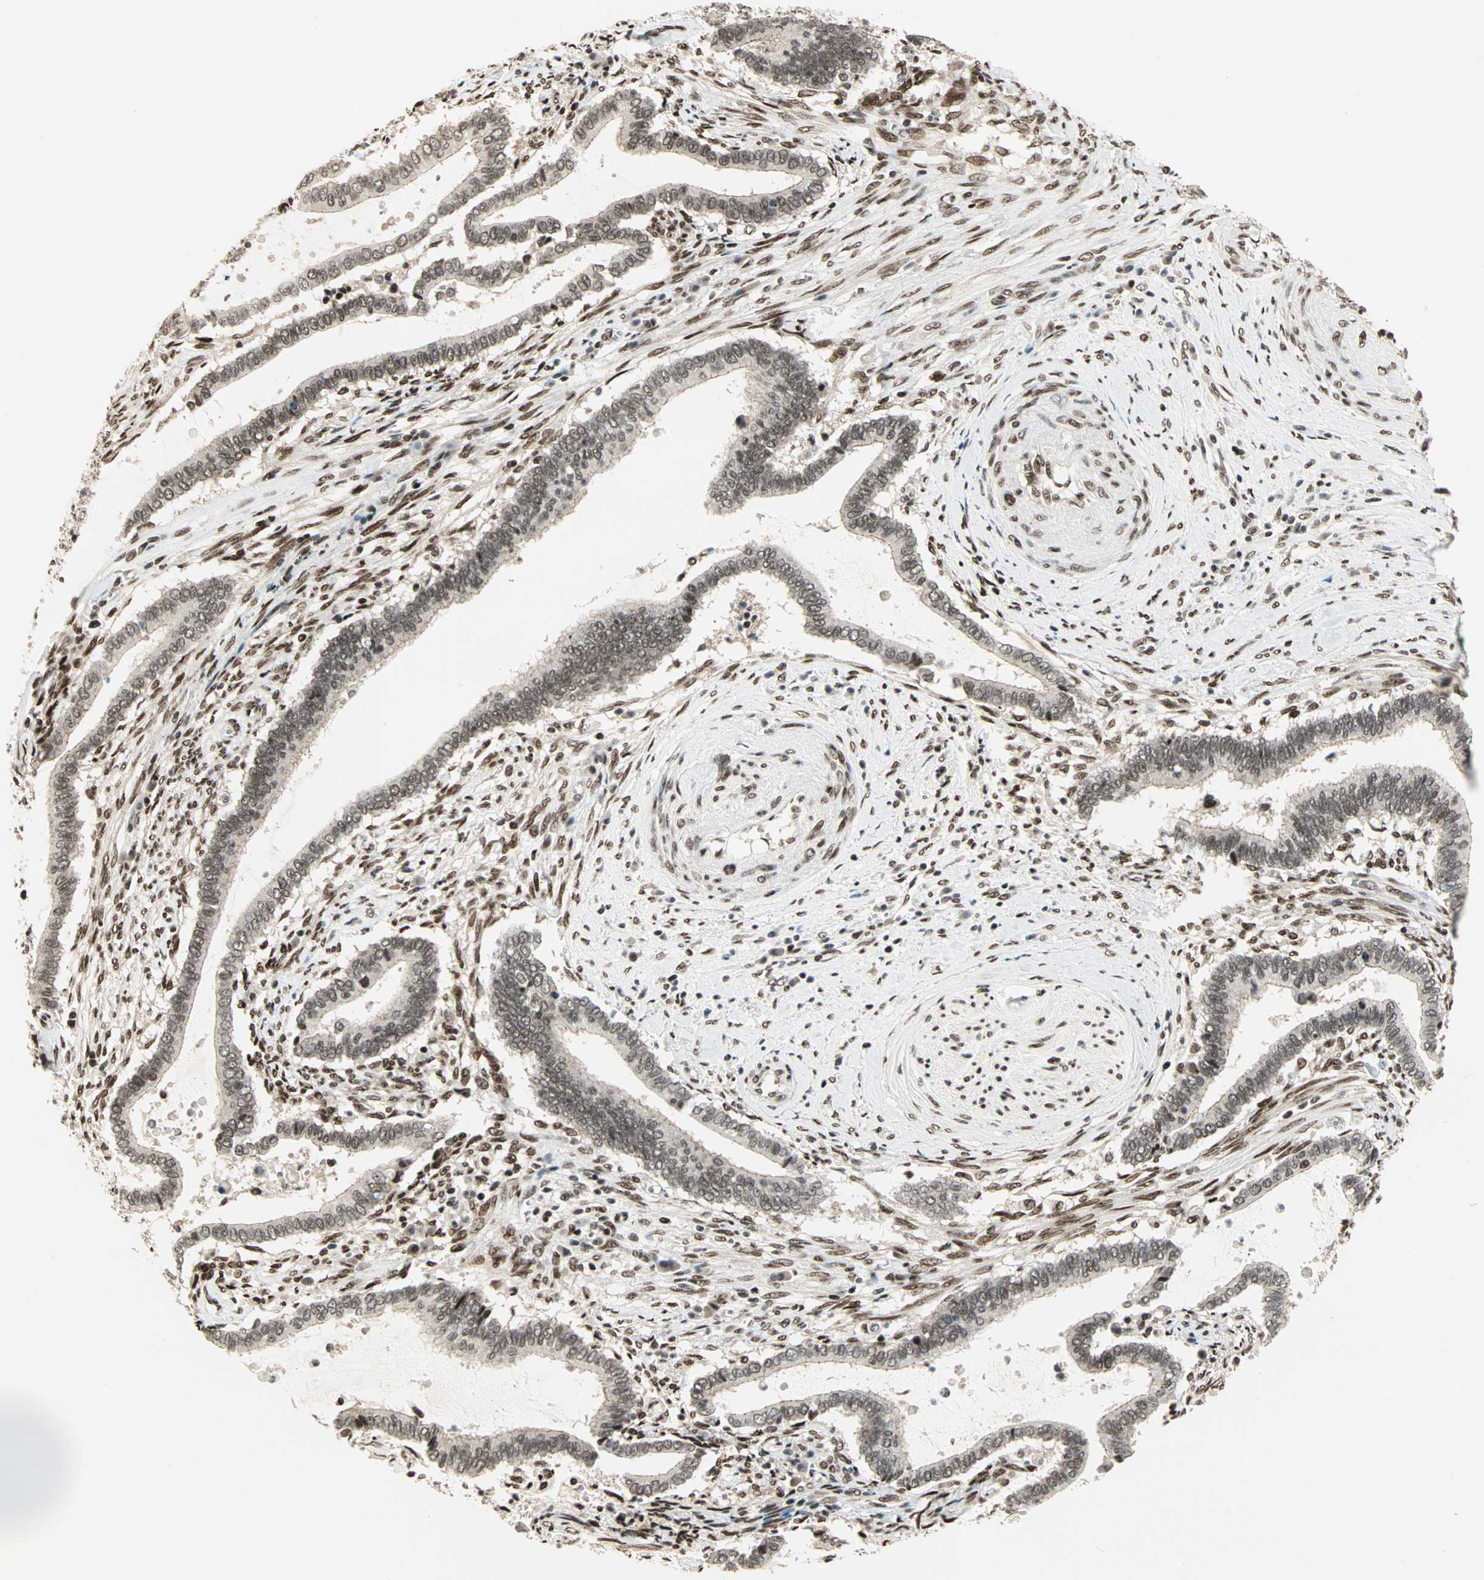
{"staining": {"intensity": "moderate", "quantity": ">75%", "location": "nuclear"}, "tissue": "cervical cancer", "cell_type": "Tumor cells", "image_type": "cancer", "snomed": [{"axis": "morphology", "description": "Adenocarcinoma, NOS"}, {"axis": "topography", "description": "Cervix"}], "caption": "High-power microscopy captured an immunohistochemistry image of cervical cancer, revealing moderate nuclear staining in about >75% of tumor cells.", "gene": "BLM", "patient": {"sex": "female", "age": 44}}